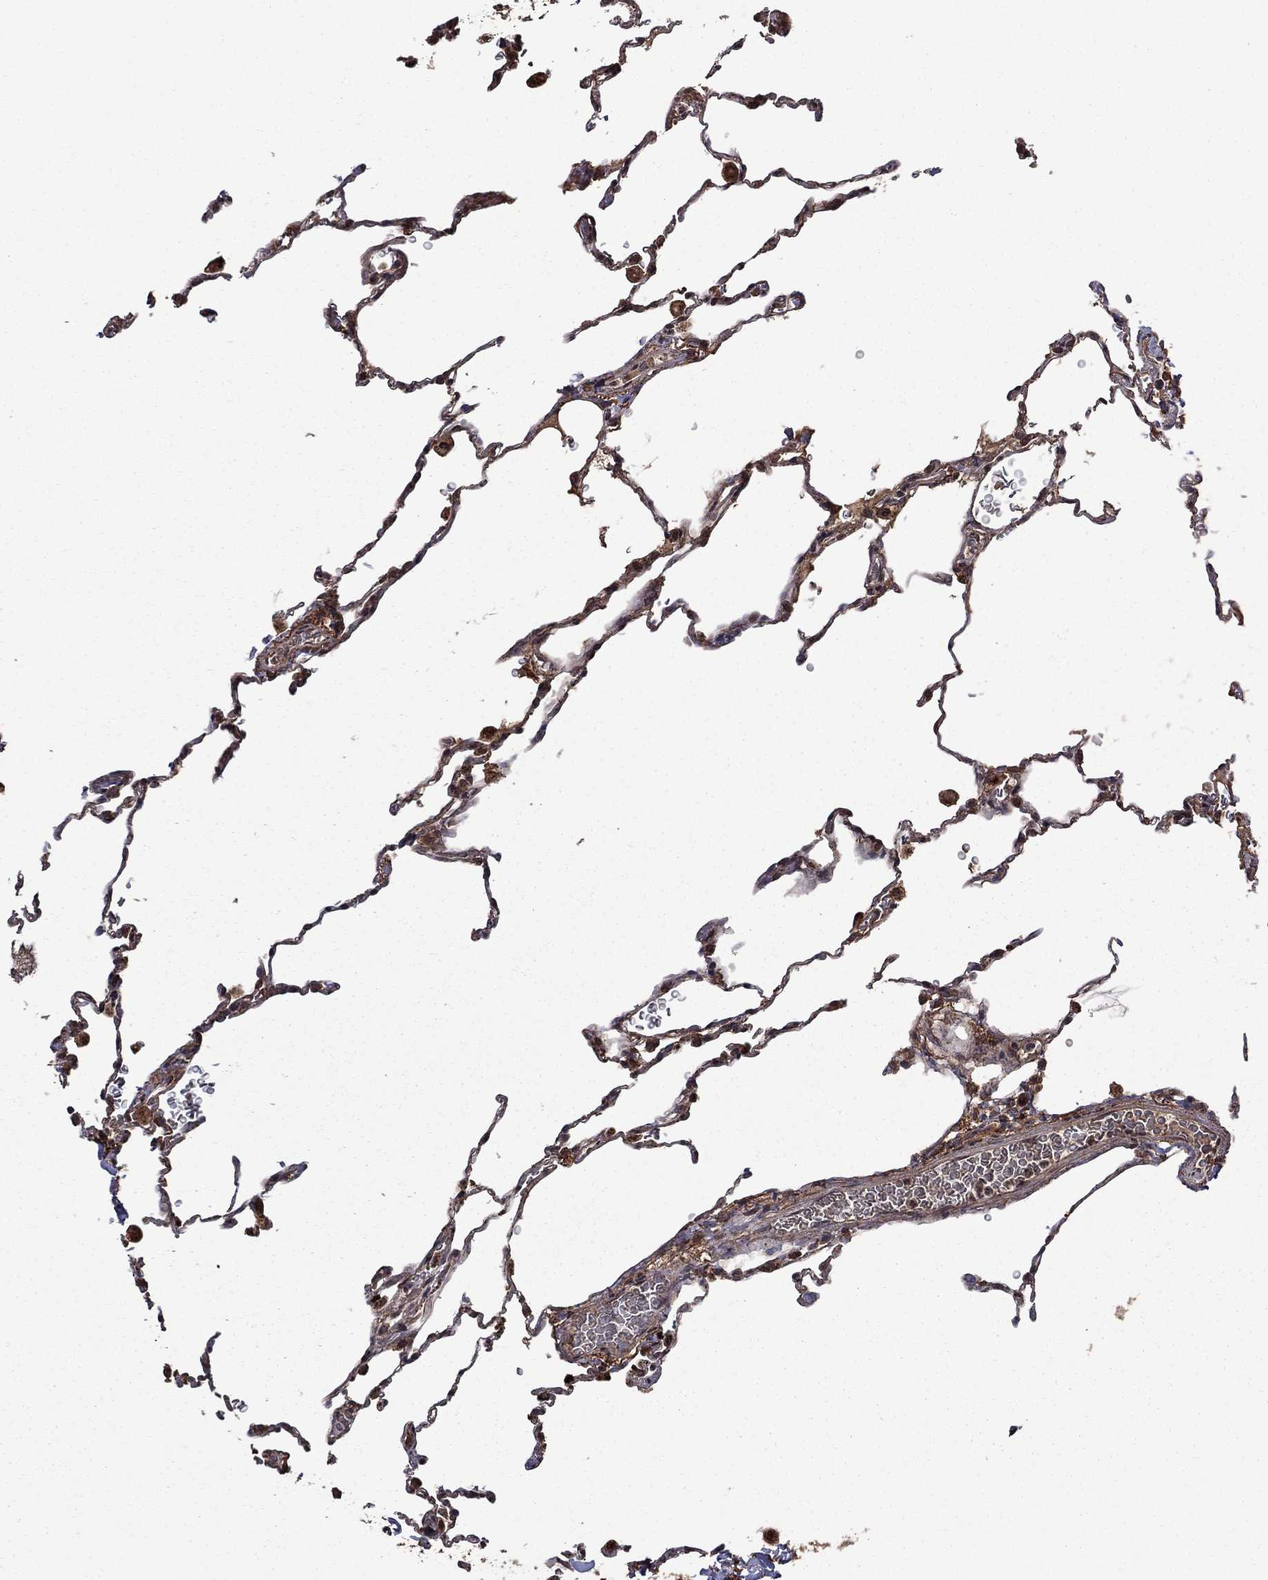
{"staining": {"intensity": "moderate", "quantity": ">75%", "location": "cytoplasmic/membranous"}, "tissue": "lung", "cell_type": "Alveolar cells", "image_type": "normal", "snomed": [{"axis": "morphology", "description": "Normal tissue, NOS"}, {"axis": "morphology", "description": "Adenocarcinoma, metastatic, NOS"}, {"axis": "topography", "description": "Lung"}], "caption": "A histopathology image showing moderate cytoplasmic/membranous staining in about >75% of alveolar cells in normal lung, as visualized by brown immunohistochemical staining.", "gene": "ITM2B", "patient": {"sex": "male", "age": 45}}